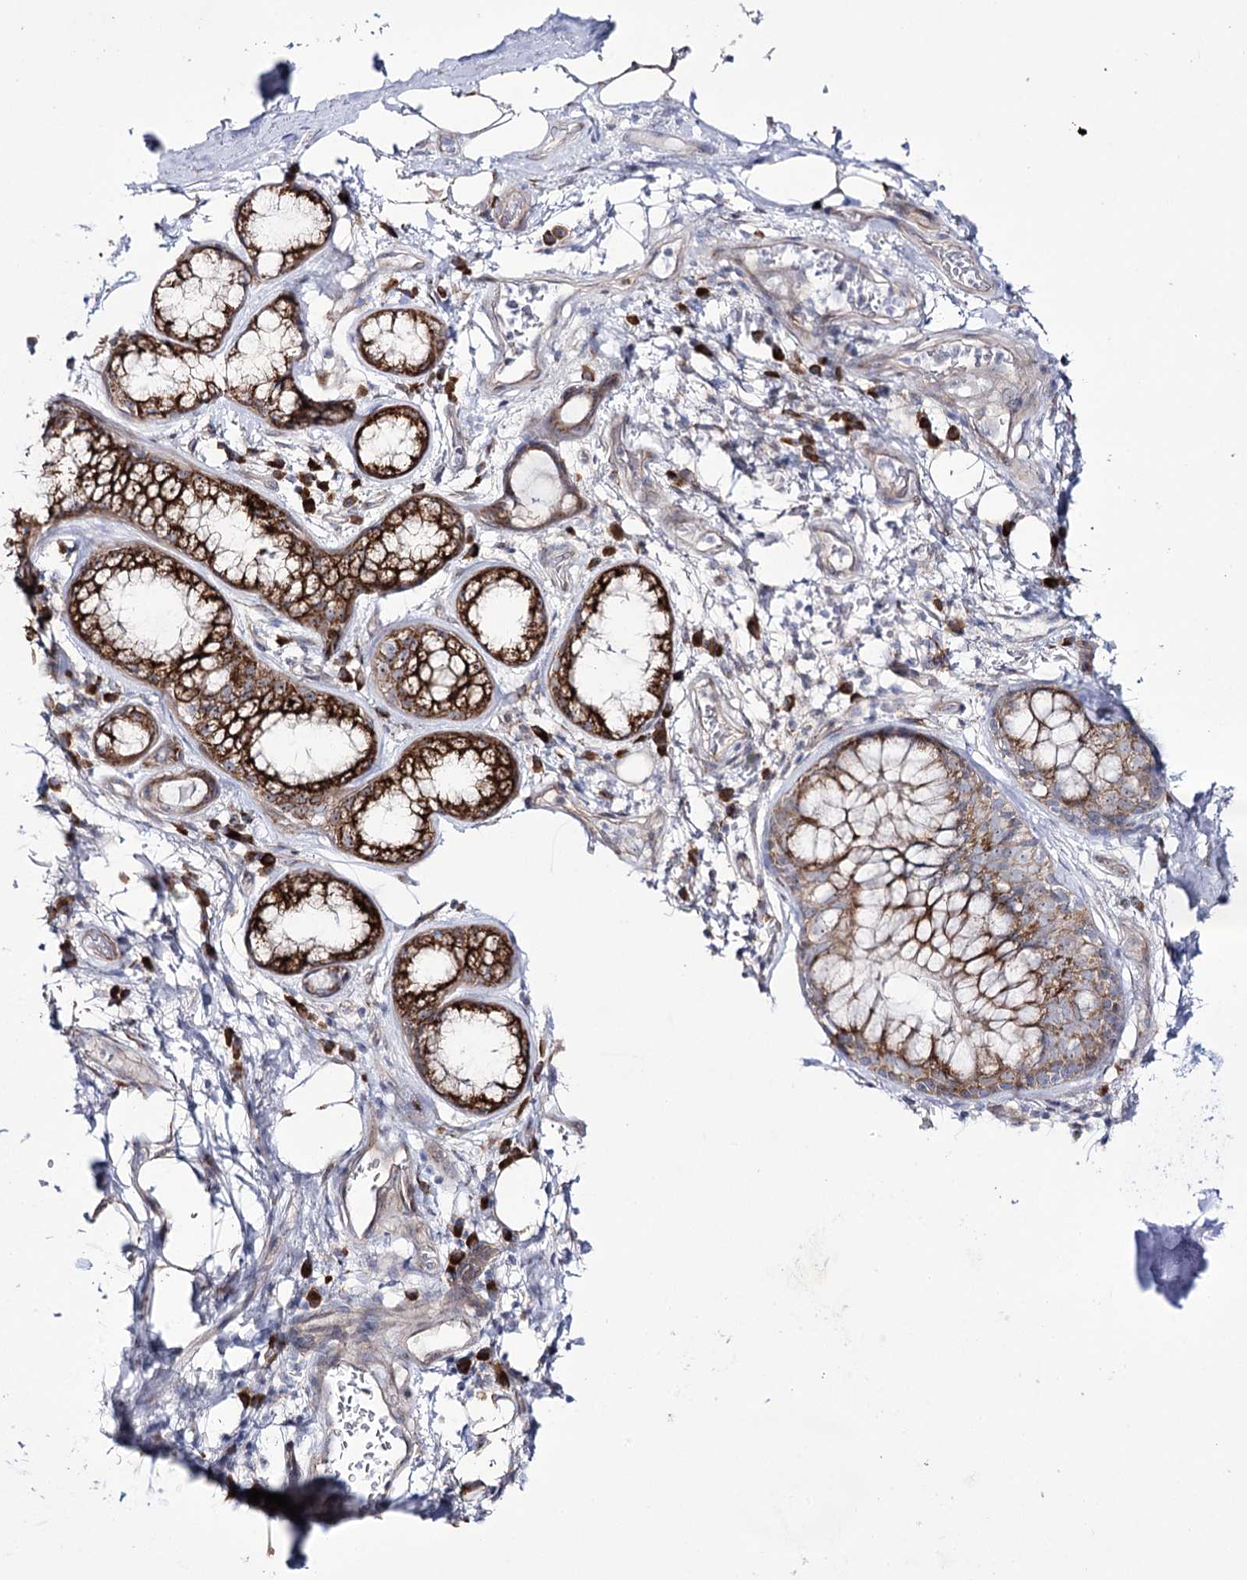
{"staining": {"intensity": "negative", "quantity": "none", "location": "none"}, "tissue": "adipose tissue", "cell_type": "Adipocytes", "image_type": "normal", "snomed": [{"axis": "morphology", "description": "Normal tissue, NOS"}, {"axis": "topography", "description": "Lymph node"}, {"axis": "topography", "description": "Cartilage tissue"}, {"axis": "topography", "description": "Bronchus"}], "caption": "Protein analysis of benign adipose tissue demonstrates no significant staining in adipocytes. Brightfield microscopy of IHC stained with DAB (brown) and hematoxylin (blue), captured at high magnification.", "gene": "METTL5", "patient": {"sex": "male", "age": 63}}